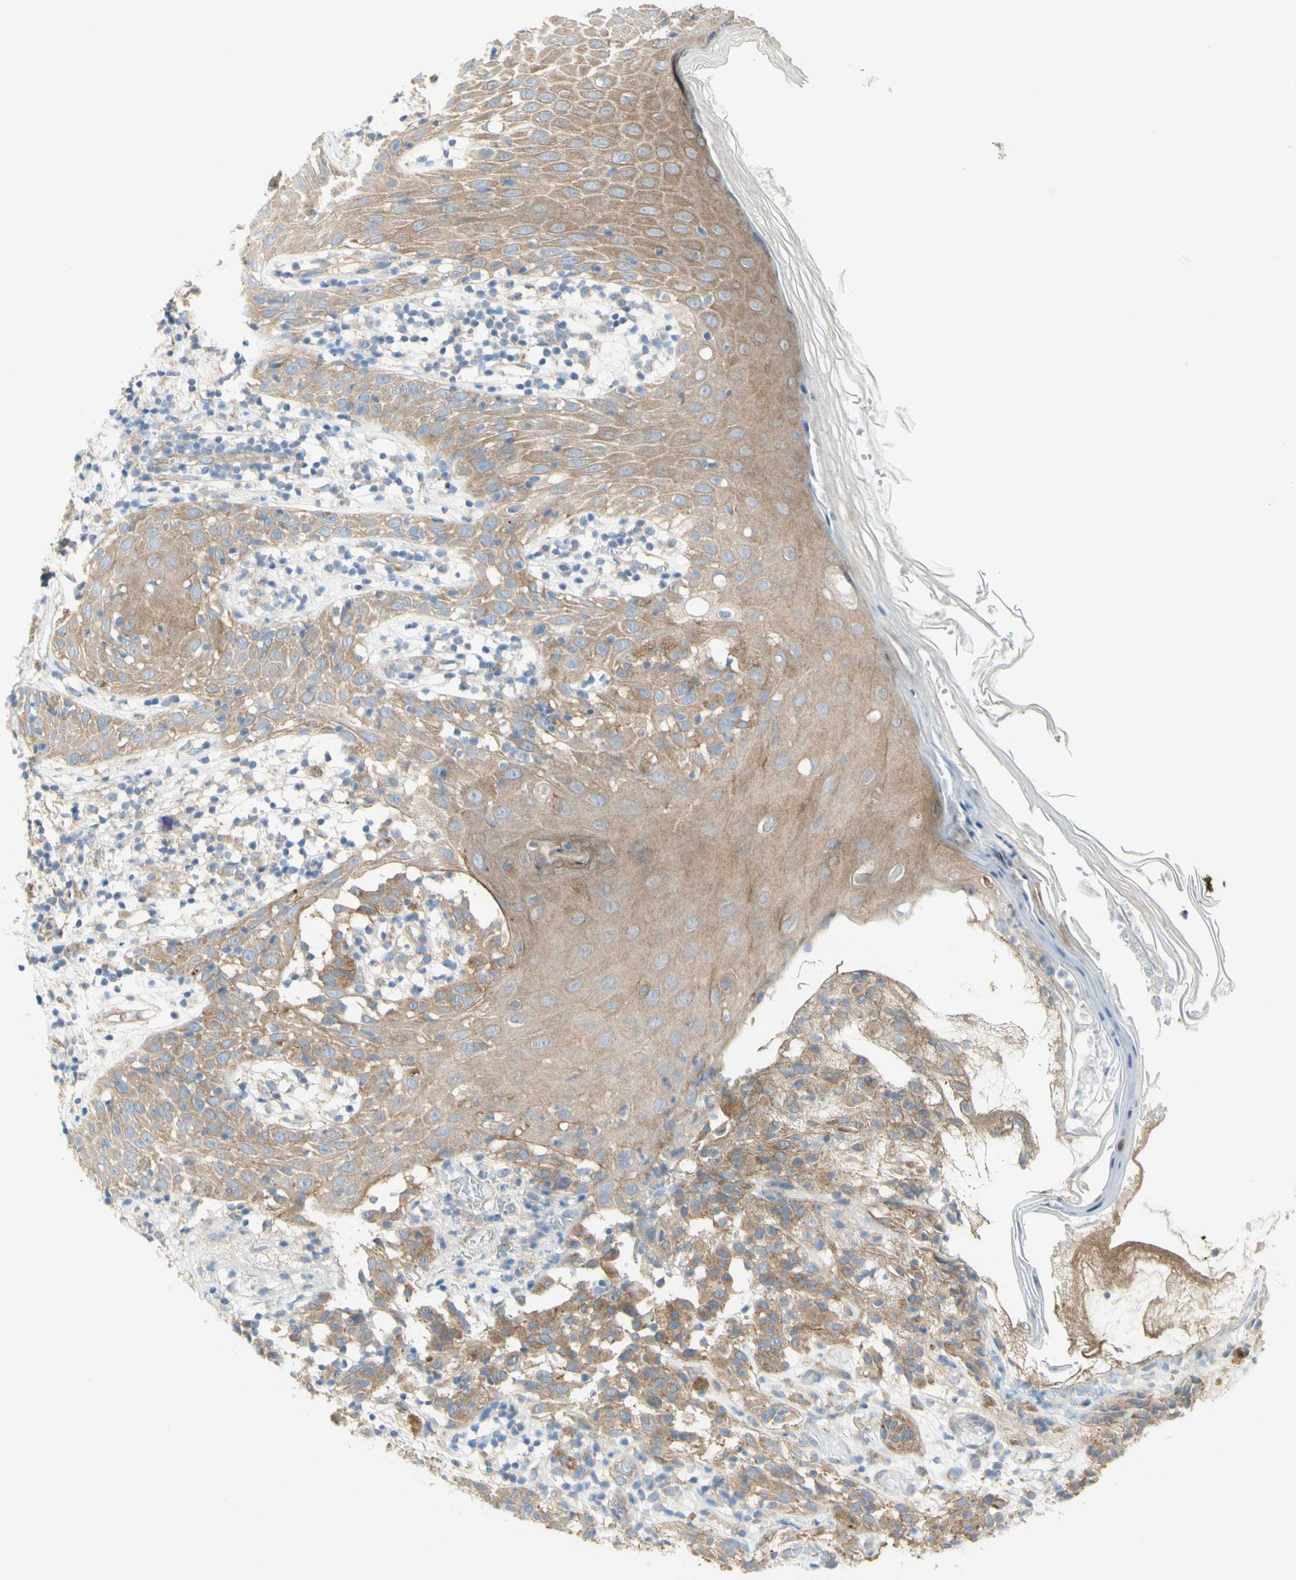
{"staining": {"intensity": "moderate", "quantity": "25%-75%", "location": "cytoplasmic/membranous"}, "tissue": "melanoma", "cell_type": "Tumor cells", "image_type": "cancer", "snomed": [{"axis": "morphology", "description": "Malignant melanoma, NOS"}, {"axis": "topography", "description": "Skin"}], "caption": "Protein staining by IHC reveals moderate cytoplasmic/membranous expression in approximately 25%-75% of tumor cells in malignant melanoma. (DAB IHC, brown staining for protein, blue staining for nuclei).", "gene": "DYNC1H1", "patient": {"sex": "female", "age": 46}}